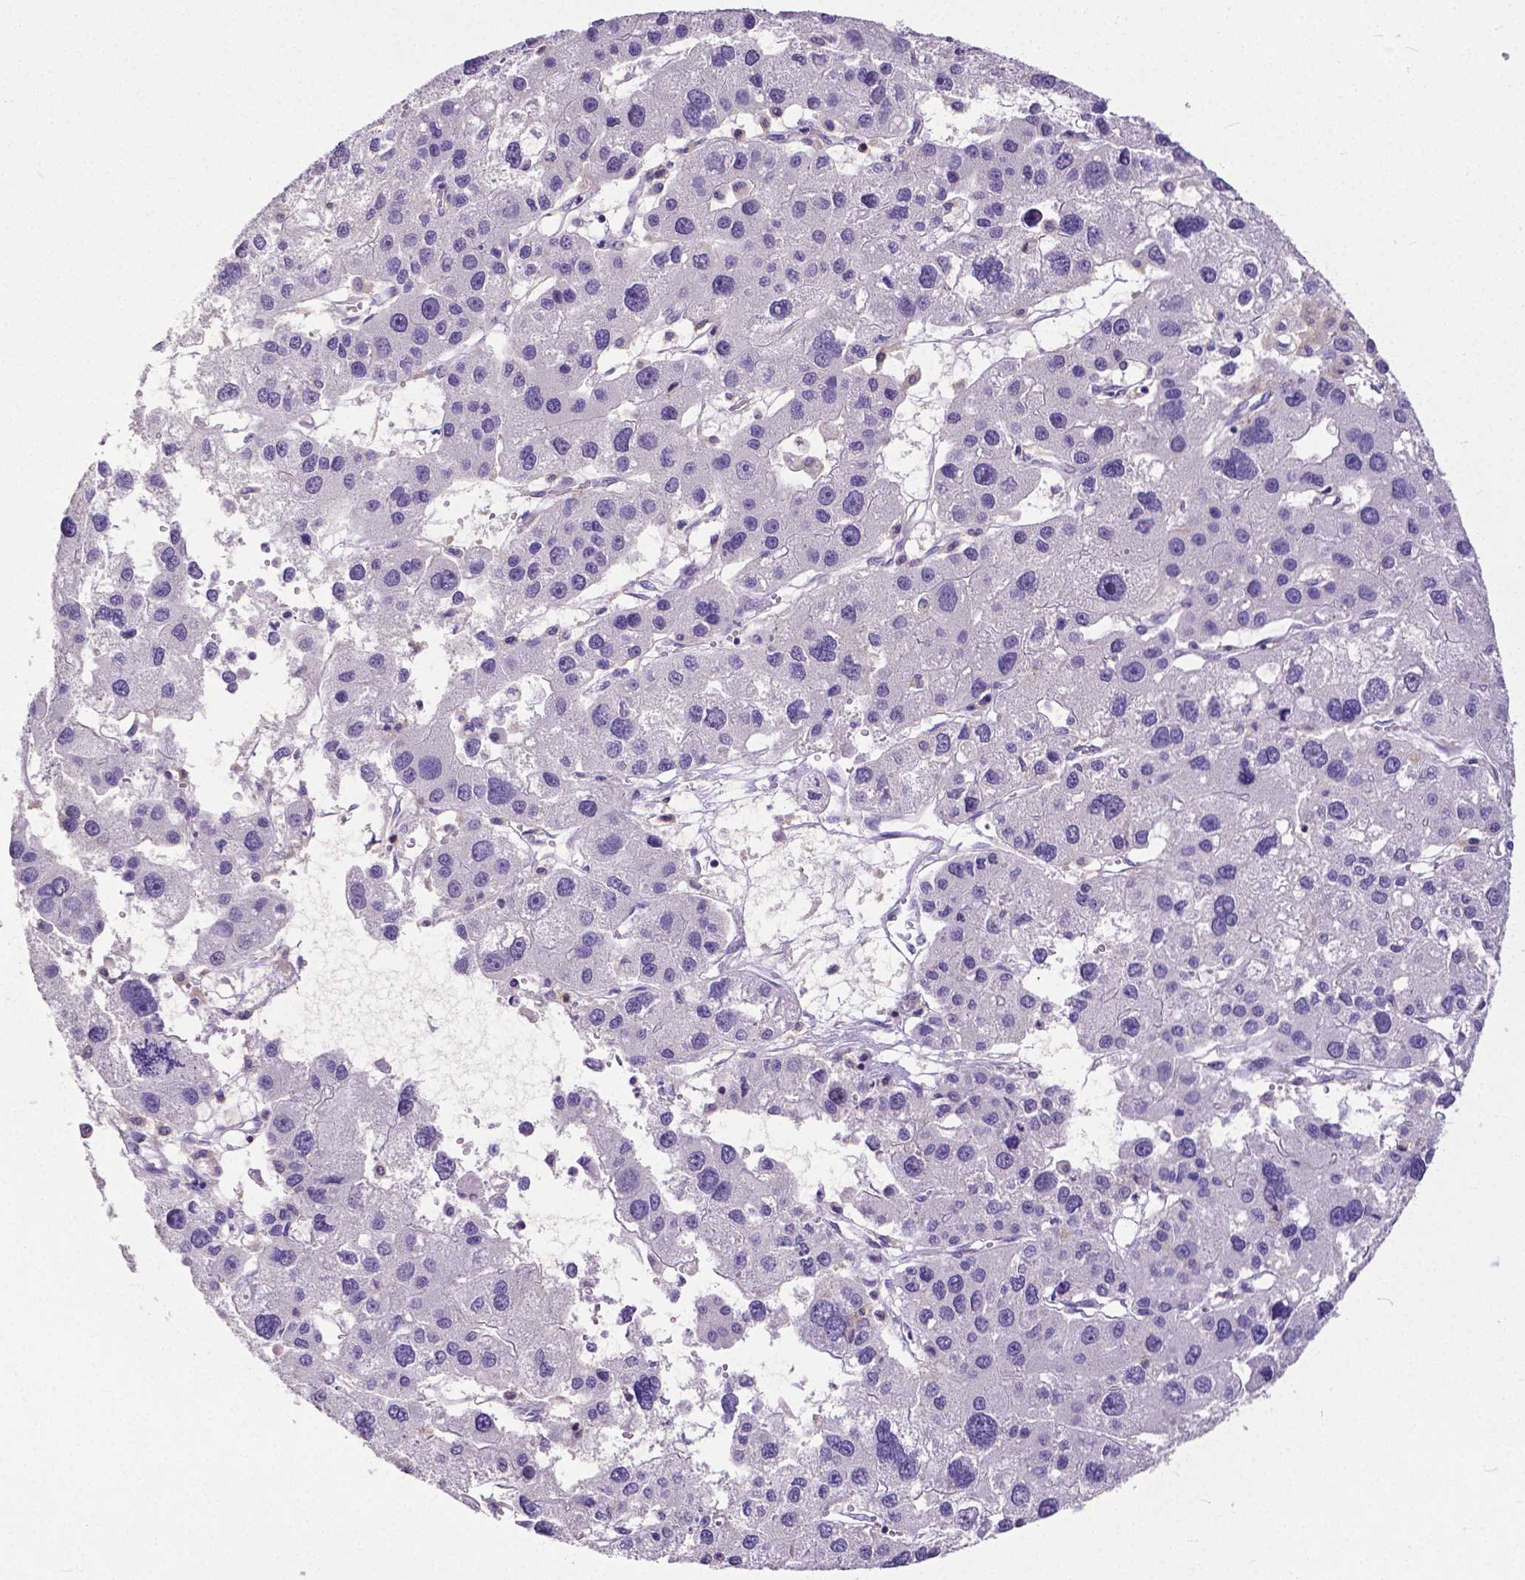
{"staining": {"intensity": "negative", "quantity": "none", "location": "none"}, "tissue": "liver cancer", "cell_type": "Tumor cells", "image_type": "cancer", "snomed": [{"axis": "morphology", "description": "Carcinoma, Hepatocellular, NOS"}, {"axis": "topography", "description": "Liver"}], "caption": "A micrograph of liver cancer stained for a protein exhibits no brown staining in tumor cells. (DAB immunohistochemistry (IHC) with hematoxylin counter stain).", "gene": "CD4", "patient": {"sex": "male", "age": 73}}